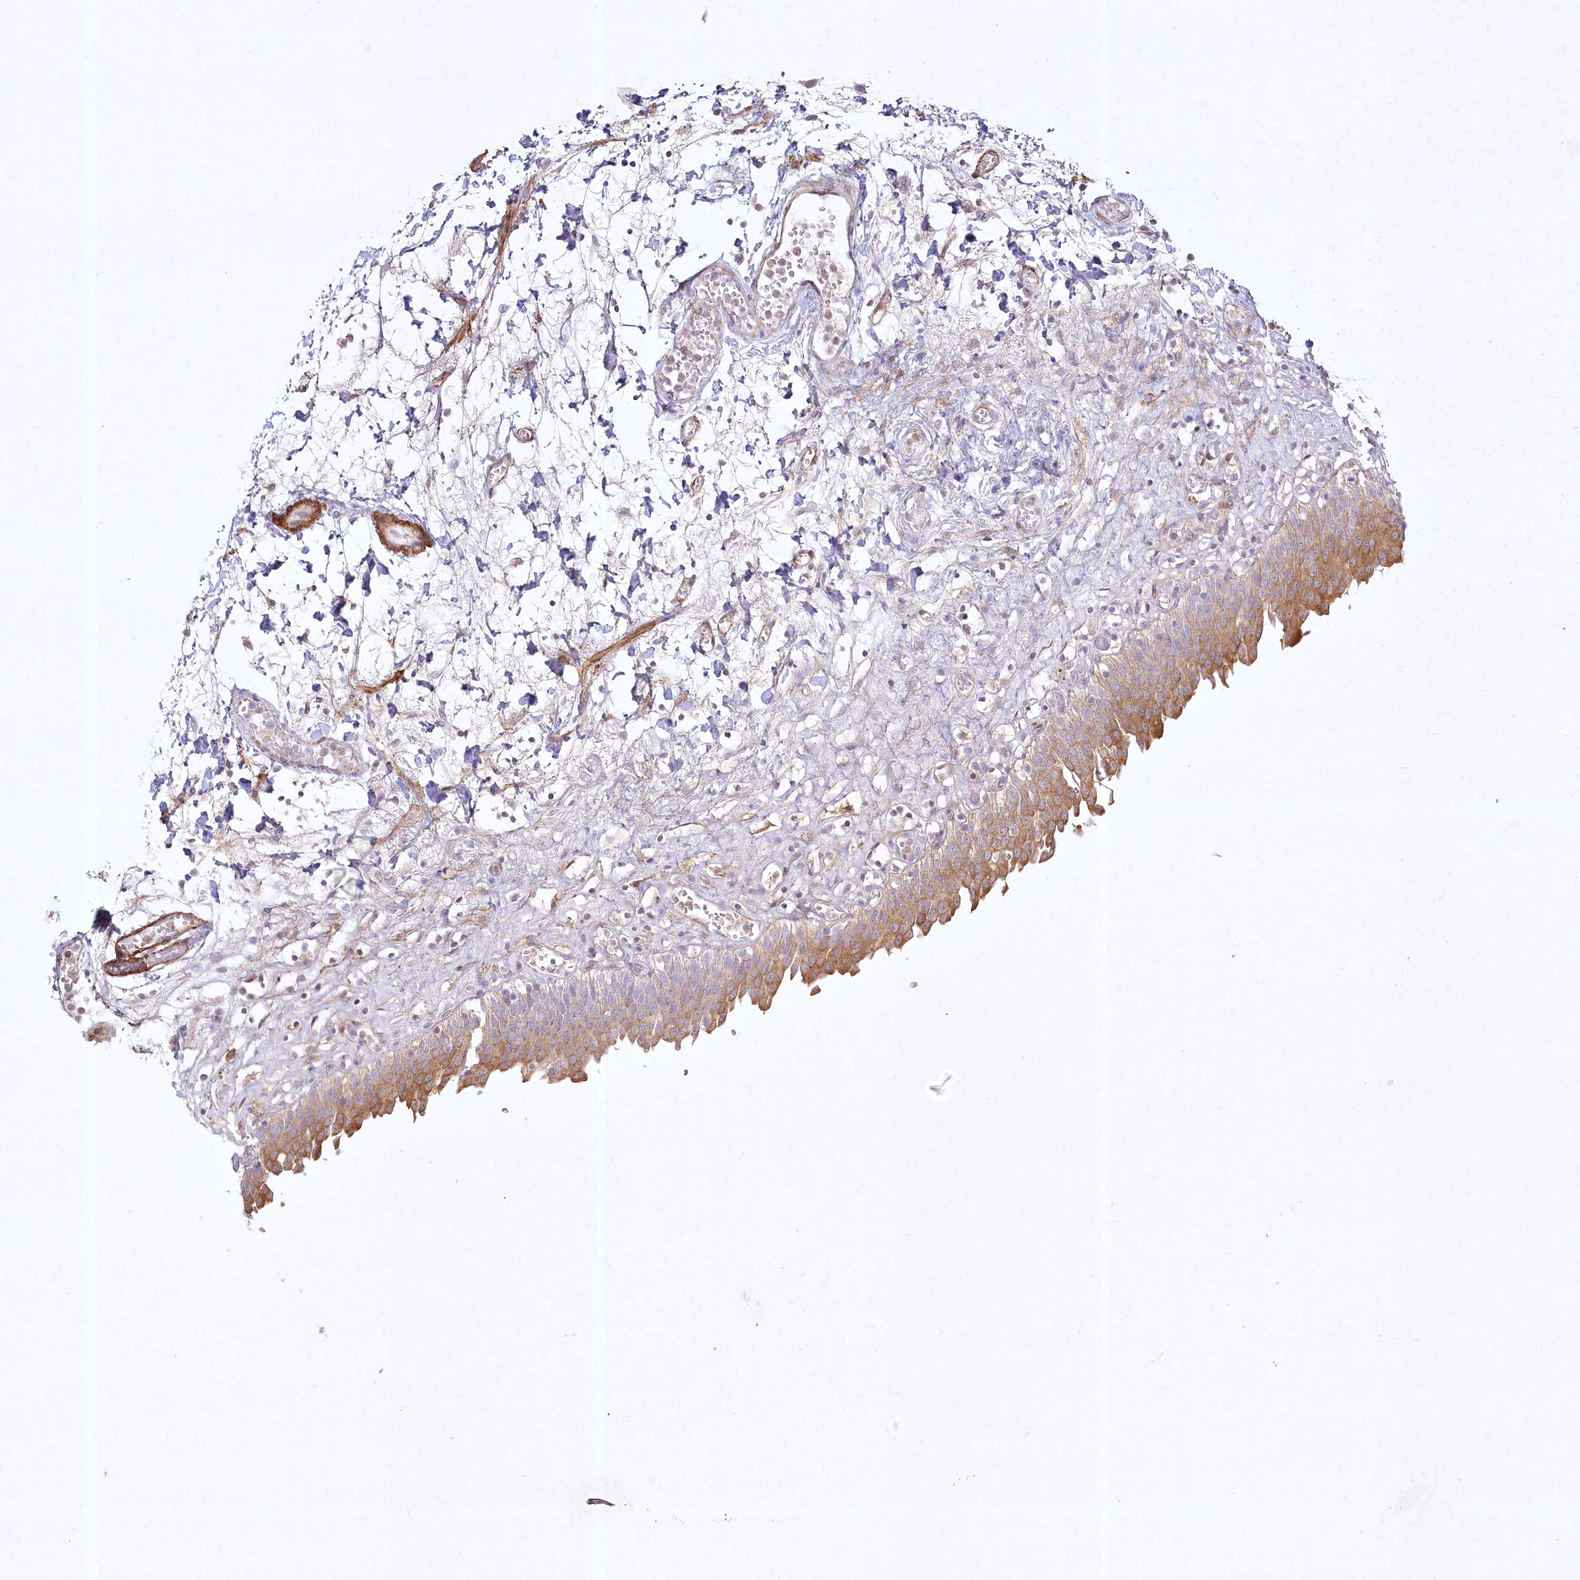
{"staining": {"intensity": "moderate", "quantity": ">75%", "location": "cytoplasmic/membranous"}, "tissue": "urinary bladder", "cell_type": "Urothelial cells", "image_type": "normal", "snomed": [{"axis": "morphology", "description": "Urothelial carcinoma, High grade"}, {"axis": "topography", "description": "Urinary bladder"}], "caption": "Immunohistochemical staining of benign human urinary bladder shows medium levels of moderate cytoplasmic/membranous positivity in approximately >75% of urothelial cells.", "gene": "INPP4B", "patient": {"sex": "male", "age": 46}}